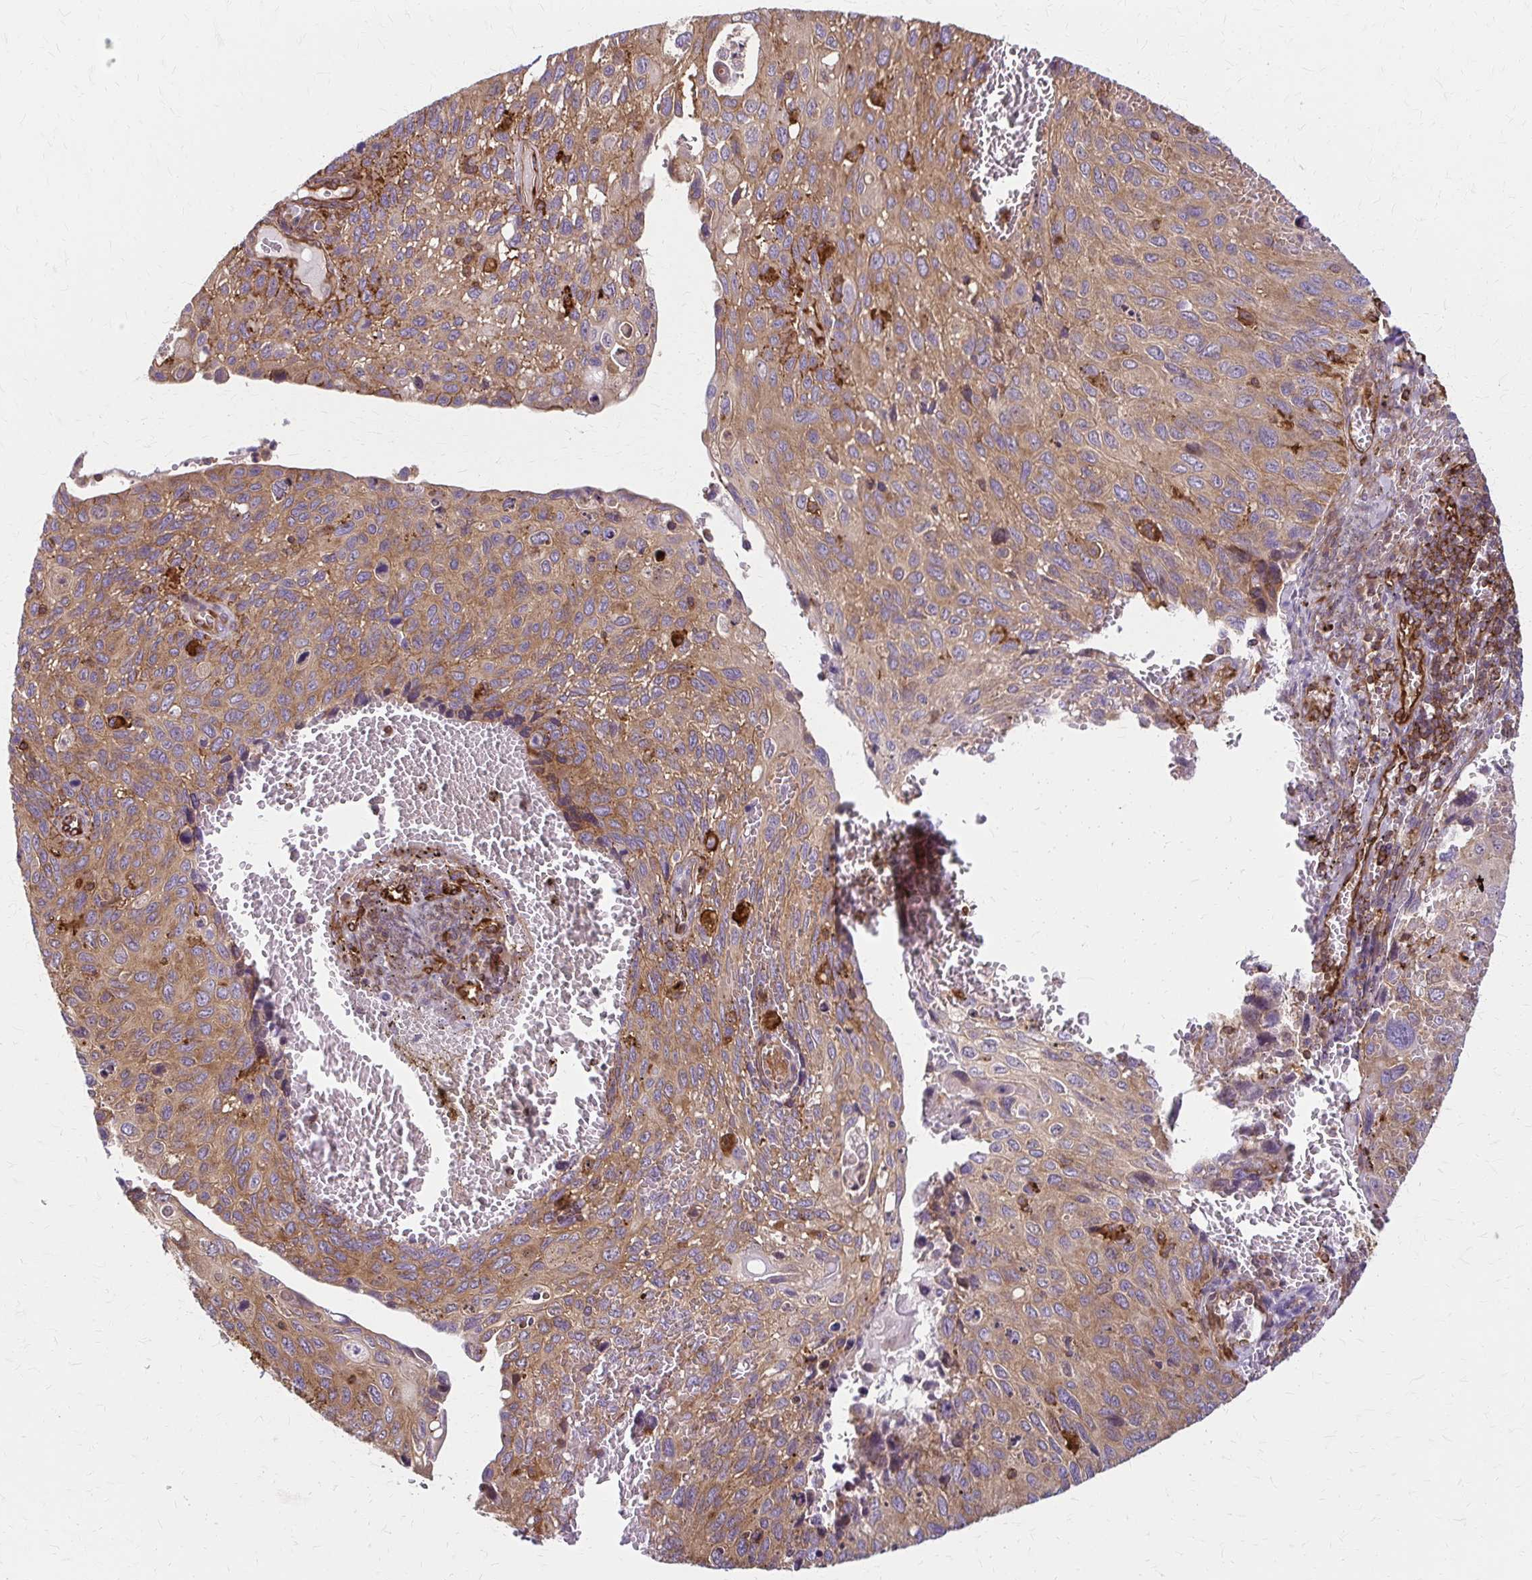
{"staining": {"intensity": "moderate", "quantity": ">75%", "location": "cytoplasmic/membranous"}, "tissue": "cervical cancer", "cell_type": "Tumor cells", "image_type": "cancer", "snomed": [{"axis": "morphology", "description": "Squamous cell carcinoma, NOS"}, {"axis": "topography", "description": "Cervix"}], "caption": "Tumor cells exhibit medium levels of moderate cytoplasmic/membranous staining in about >75% of cells in cervical cancer. Ihc stains the protein in brown and the nuclei are stained blue.", "gene": "WASF2", "patient": {"sex": "female", "age": 70}}